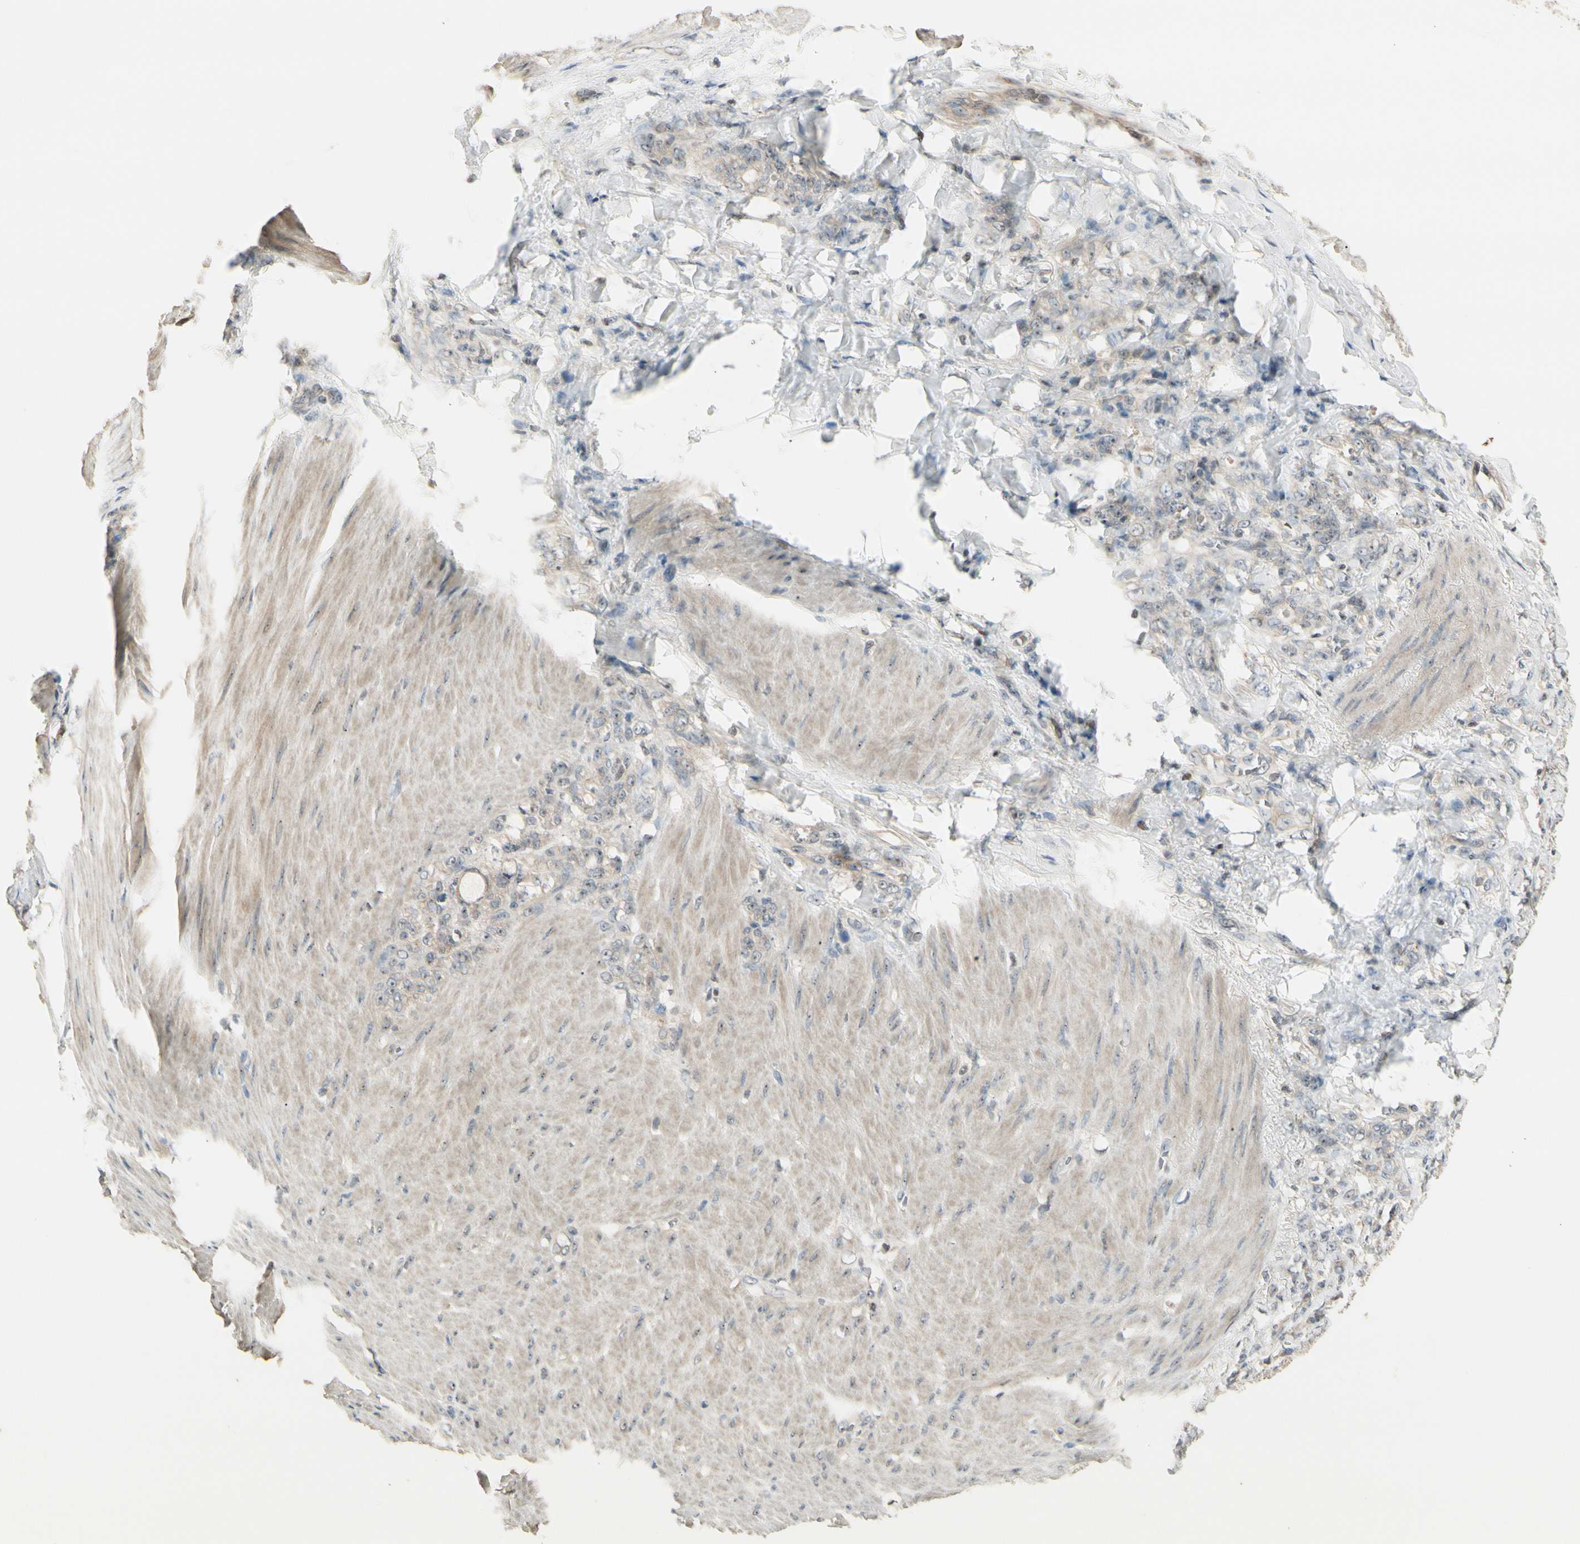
{"staining": {"intensity": "negative", "quantity": "none", "location": "none"}, "tissue": "stomach cancer", "cell_type": "Tumor cells", "image_type": "cancer", "snomed": [{"axis": "morphology", "description": "Adenocarcinoma, NOS"}, {"axis": "topography", "description": "Stomach"}], "caption": "Adenocarcinoma (stomach) stained for a protein using immunohistochemistry shows no expression tumor cells.", "gene": "NFYA", "patient": {"sex": "male", "age": 82}}